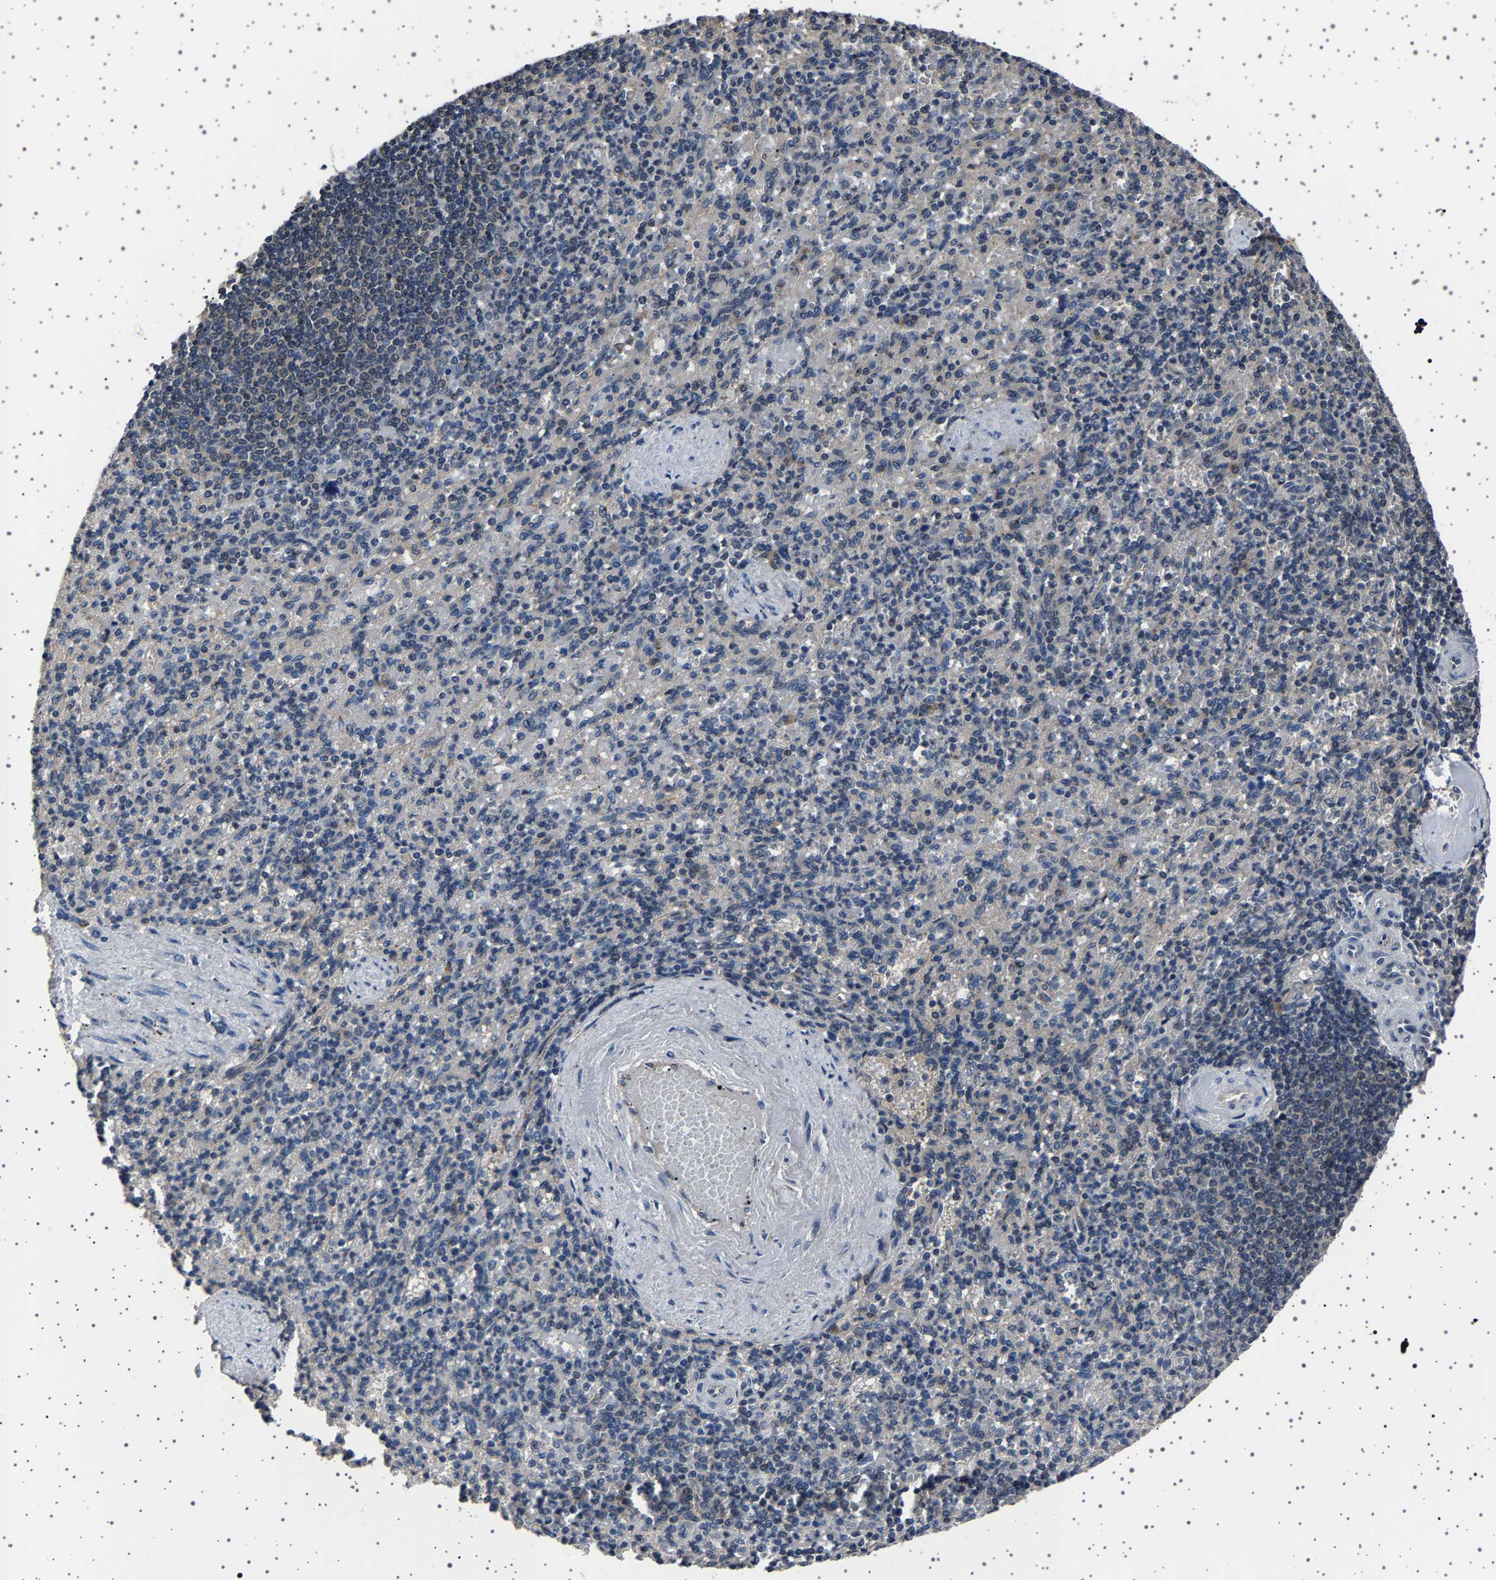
{"staining": {"intensity": "negative", "quantity": "none", "location": "none"}, "tissue": "spleen", "cell_type": "Cells in red pulp", "image_type": "normal", "snomed": [{"axis": "morphology", "description": "Normal tissue, NOS"}, {"axis": "topography", "description": "Spleen"}], "caption": "IHC of unremarkable human spleen reveals no expression in cells in red pulp.", "gene": "NCKAP1", "patient": {"sex": "female", "age": 74}}